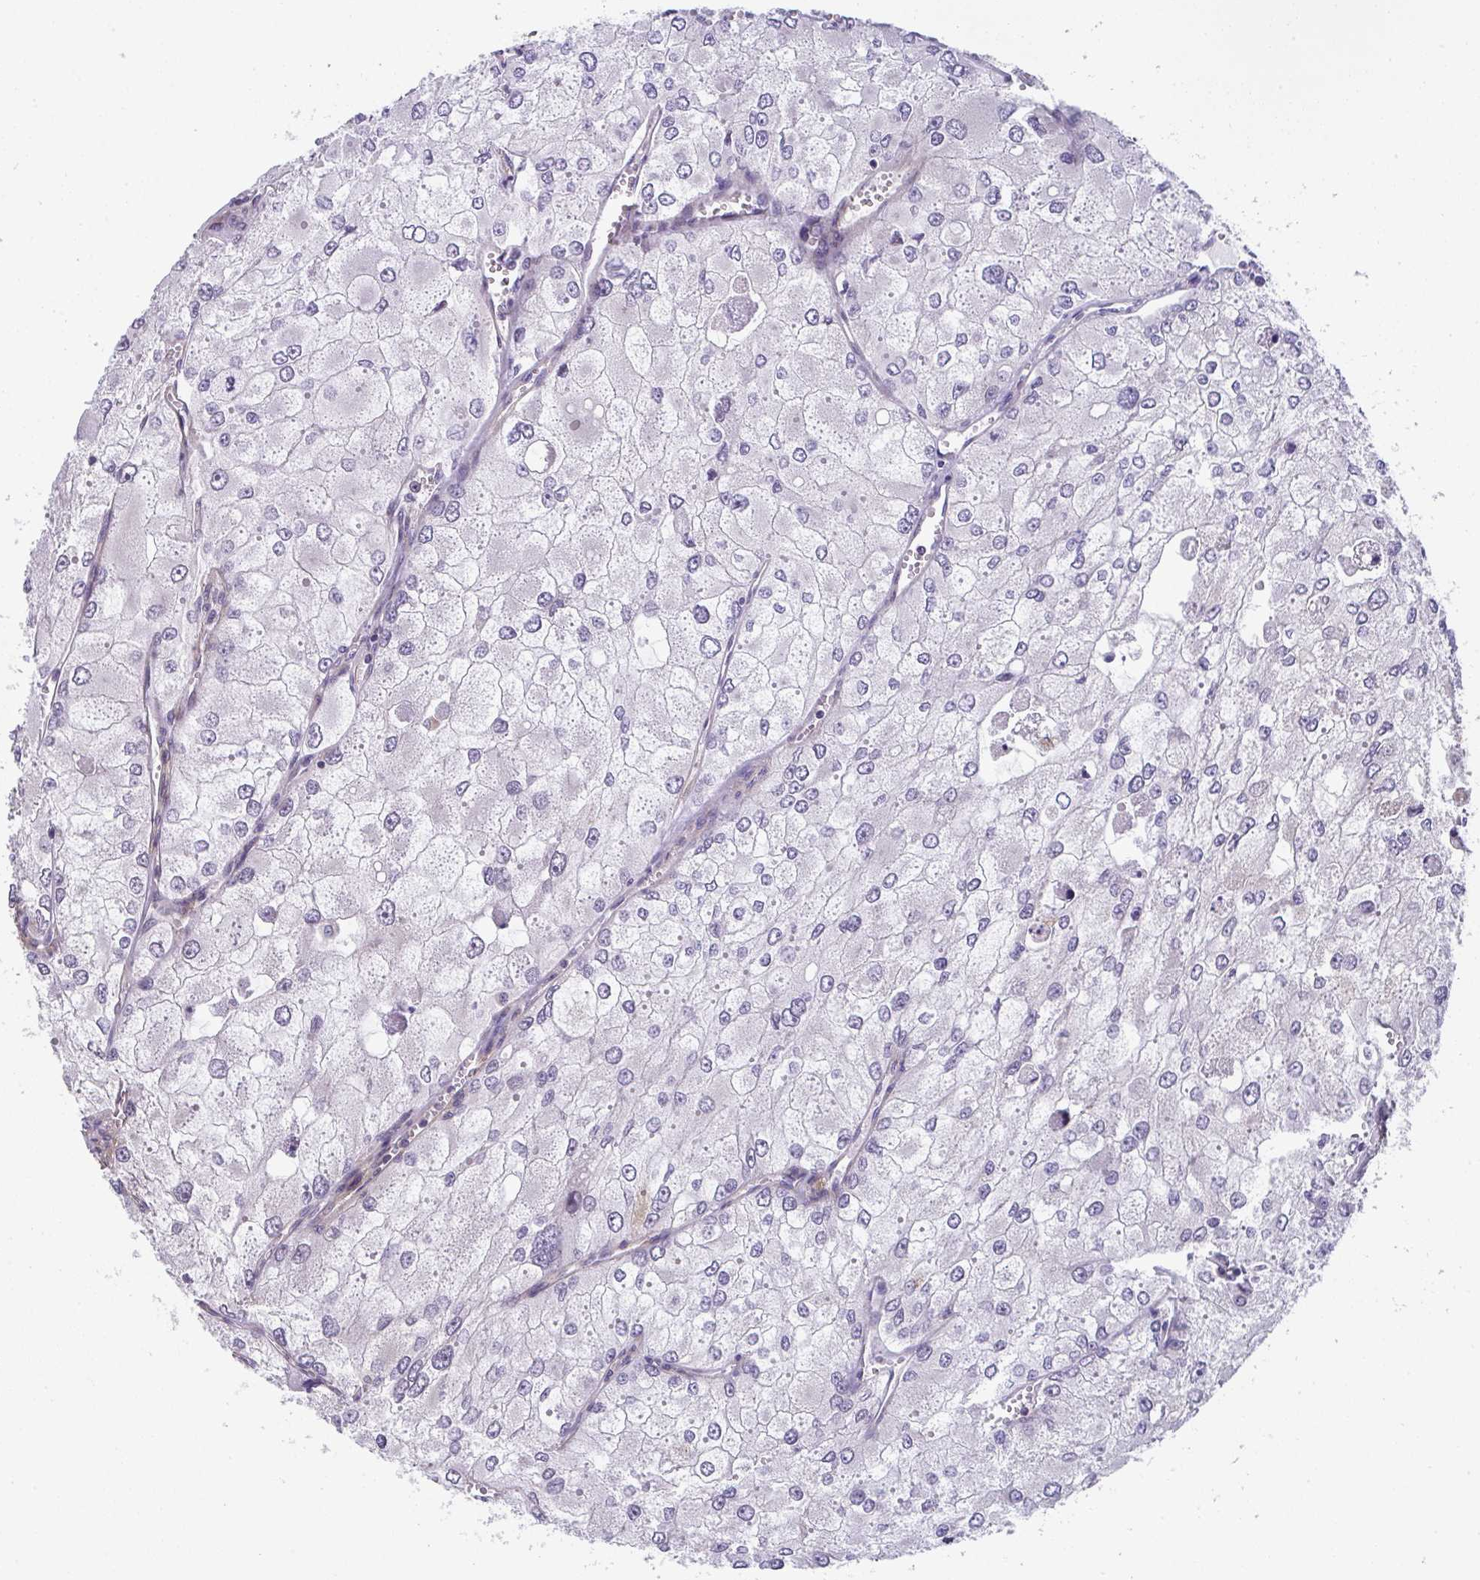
{"staining": {"intensity": "negative", "quantity": "none", "location": "none"}, "tissue": "renal cancer", "cell_type": "Tumor cells", "image_type": "cancer", "snomed": [{"axis": "morphology", "description": "Adenocarcinoma, NOS"}, {"axis": "topography", "description": "Kidney"}], "caption": "Immunohistochemistry of adenocarcinoma (renal) shows no positivity in tumor cells. (DAB (3,3'-diaminobenzidine) immunohistochemistry with hematoxylin counter stain).", "gene": "ZNF696", "patient": {"sex": "female", "age": 70}}